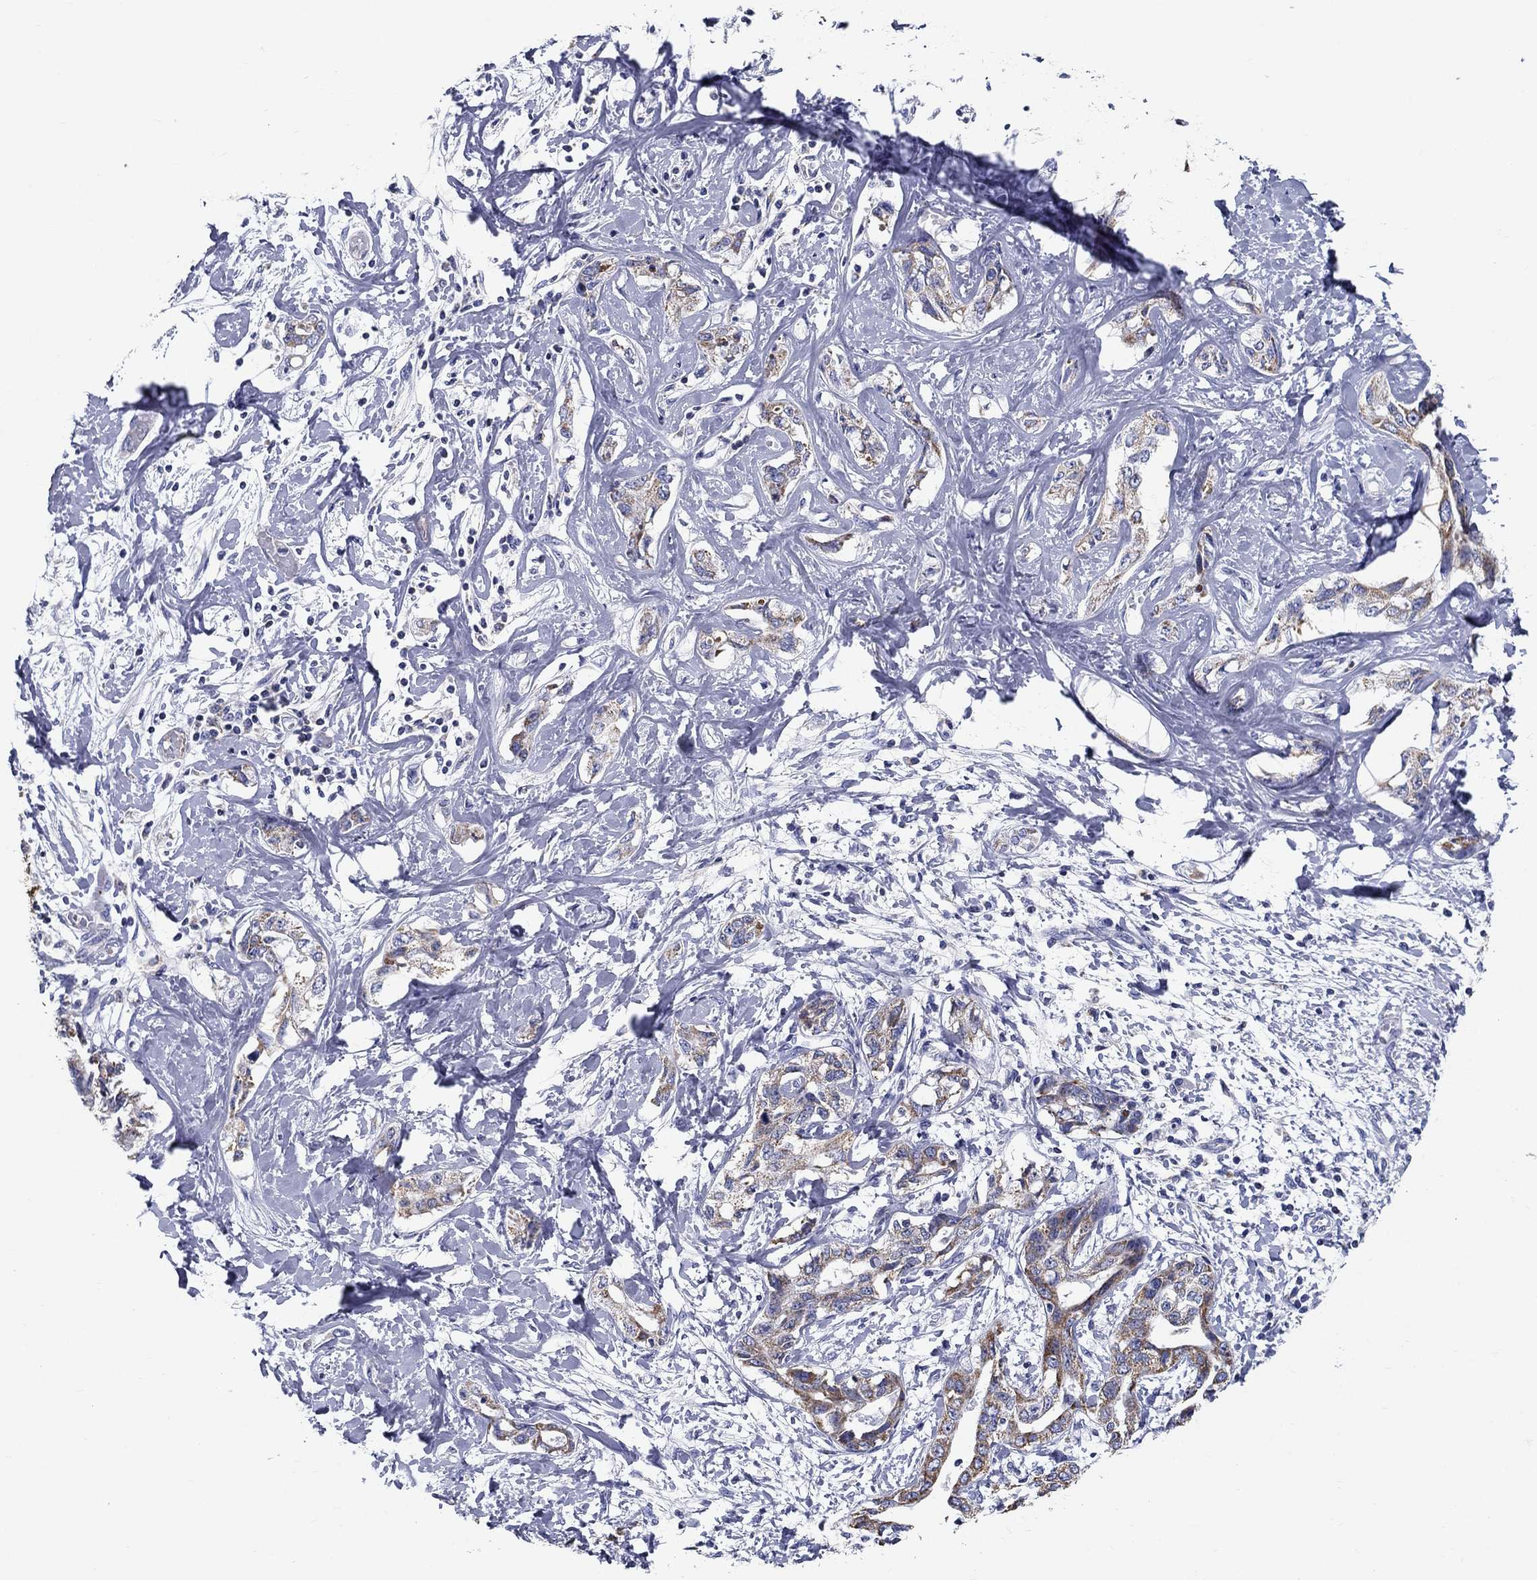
{"staining": {"intensity": "moderate", "quantity": ">75%", "location": "cytoplasmic/membranous"}, "tissue": "liver cancer", "cell_type": "Tumor cells", "image_type": "cancer", "snomed": [{"axis": "morphology", "description": "Cholangiocarcinoma"}, {"axis": "topography", "description": "Liver"}], "caption": "Protein expression analysis of liver cancer (cholangiocarcinoma) displays moderate cytoplasmic/membranous positivity in about >75% of tumor cells. (Stains: DAB (3,3'-diaminobenzidine) in brown, nuclei in blue, Microscopy: brightfield microscopy at high magnification).", "gene": "UPB1", "patient": {"sex": "male", "age": 59}}